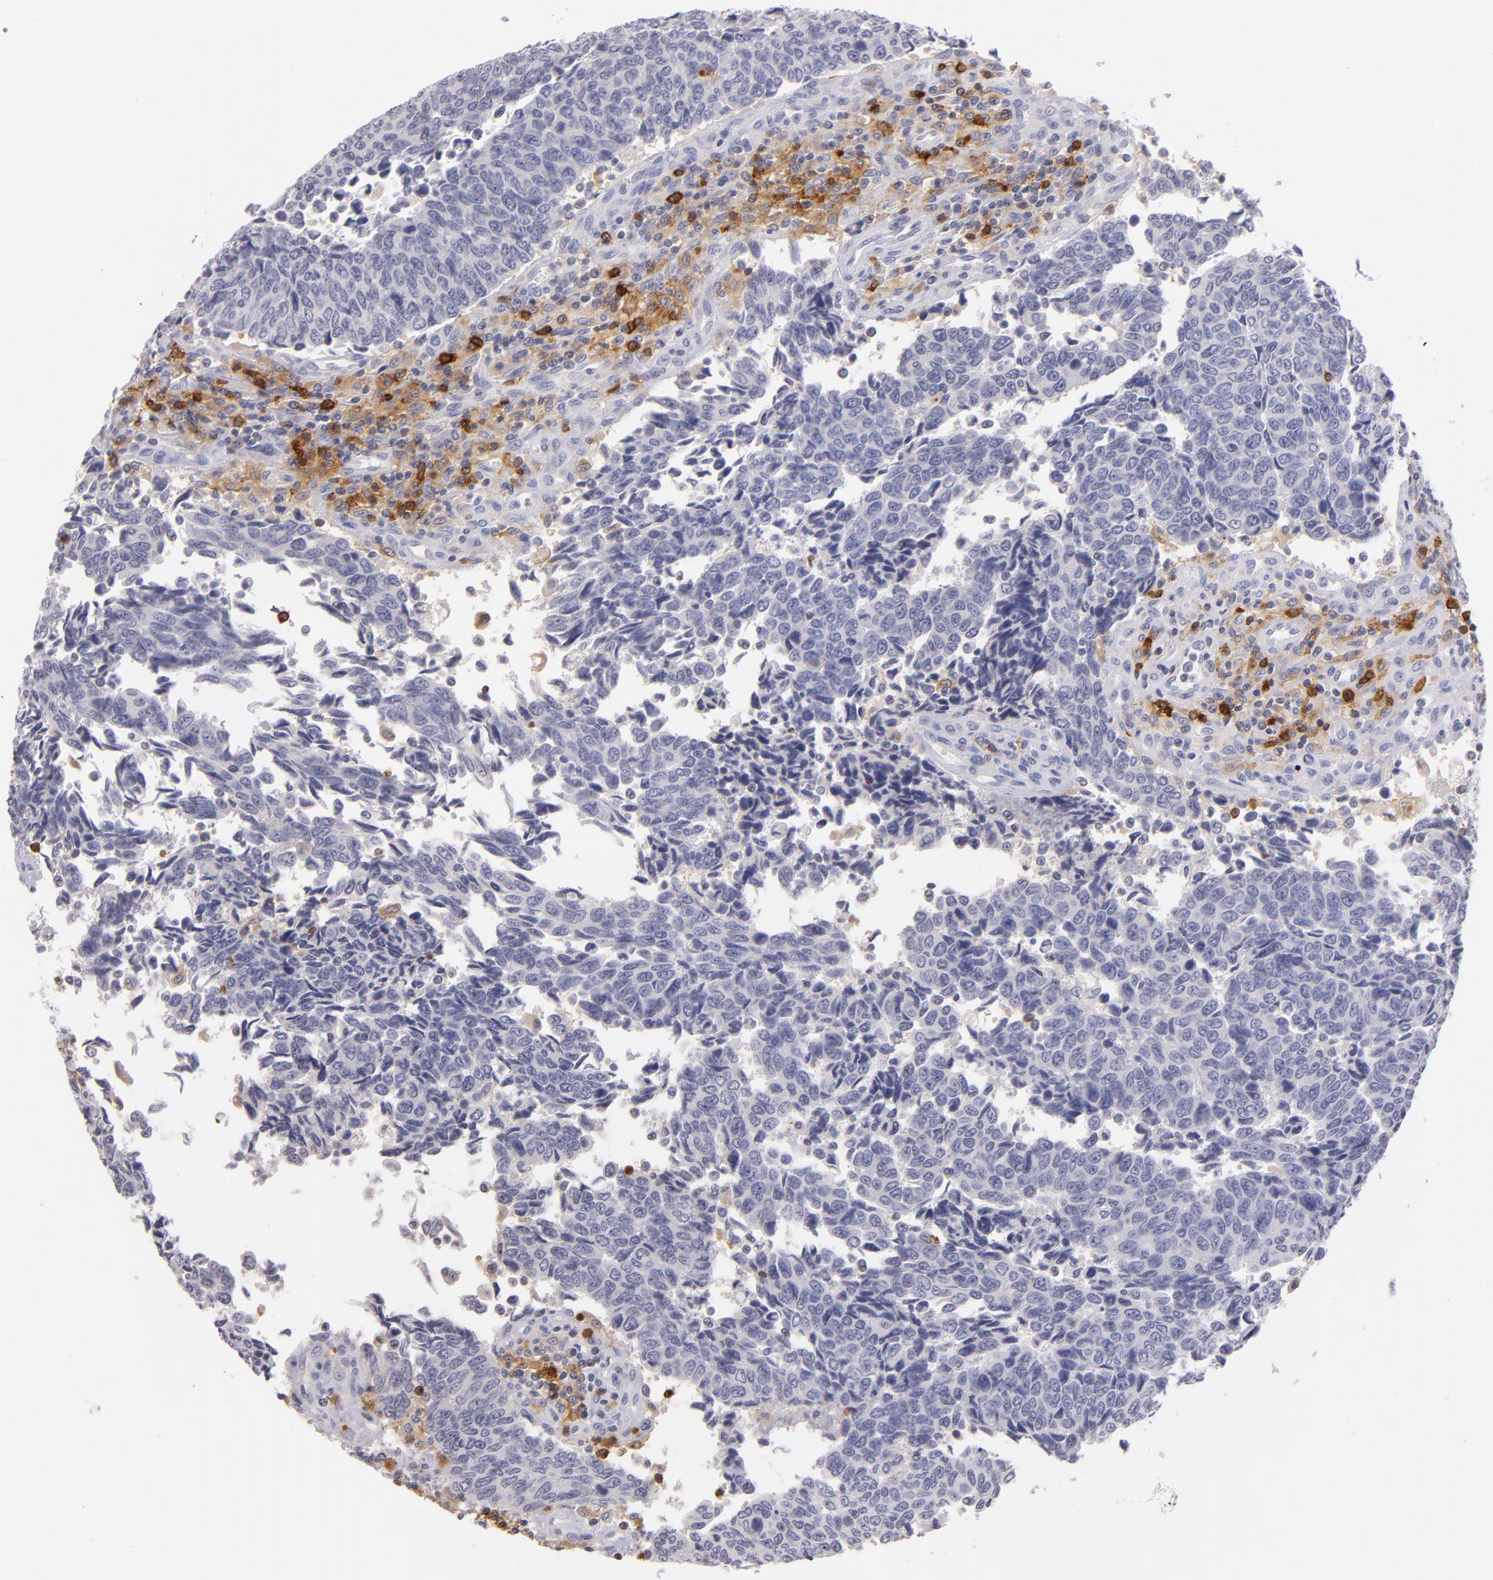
{"staining": {"intensity": "negative", "quantity": "none", "location": "none"}, "tissue": "urothelial cancer", "cell_type": "Tumor cells", "image_type": "cancer", "snomed": [{"axis": "morphology", "description": "Urothelial carcinoma, High grade"}, {"axis": "topography", "description": "Urinary bladder"}], "caption": "An immunohistochemistry micrograph of urothelial cancer is shown. There is no staining in tumor cells of urothelial cancer.", "gene": "IL2RA", "patient": {"sex": "male", "age": 86}}